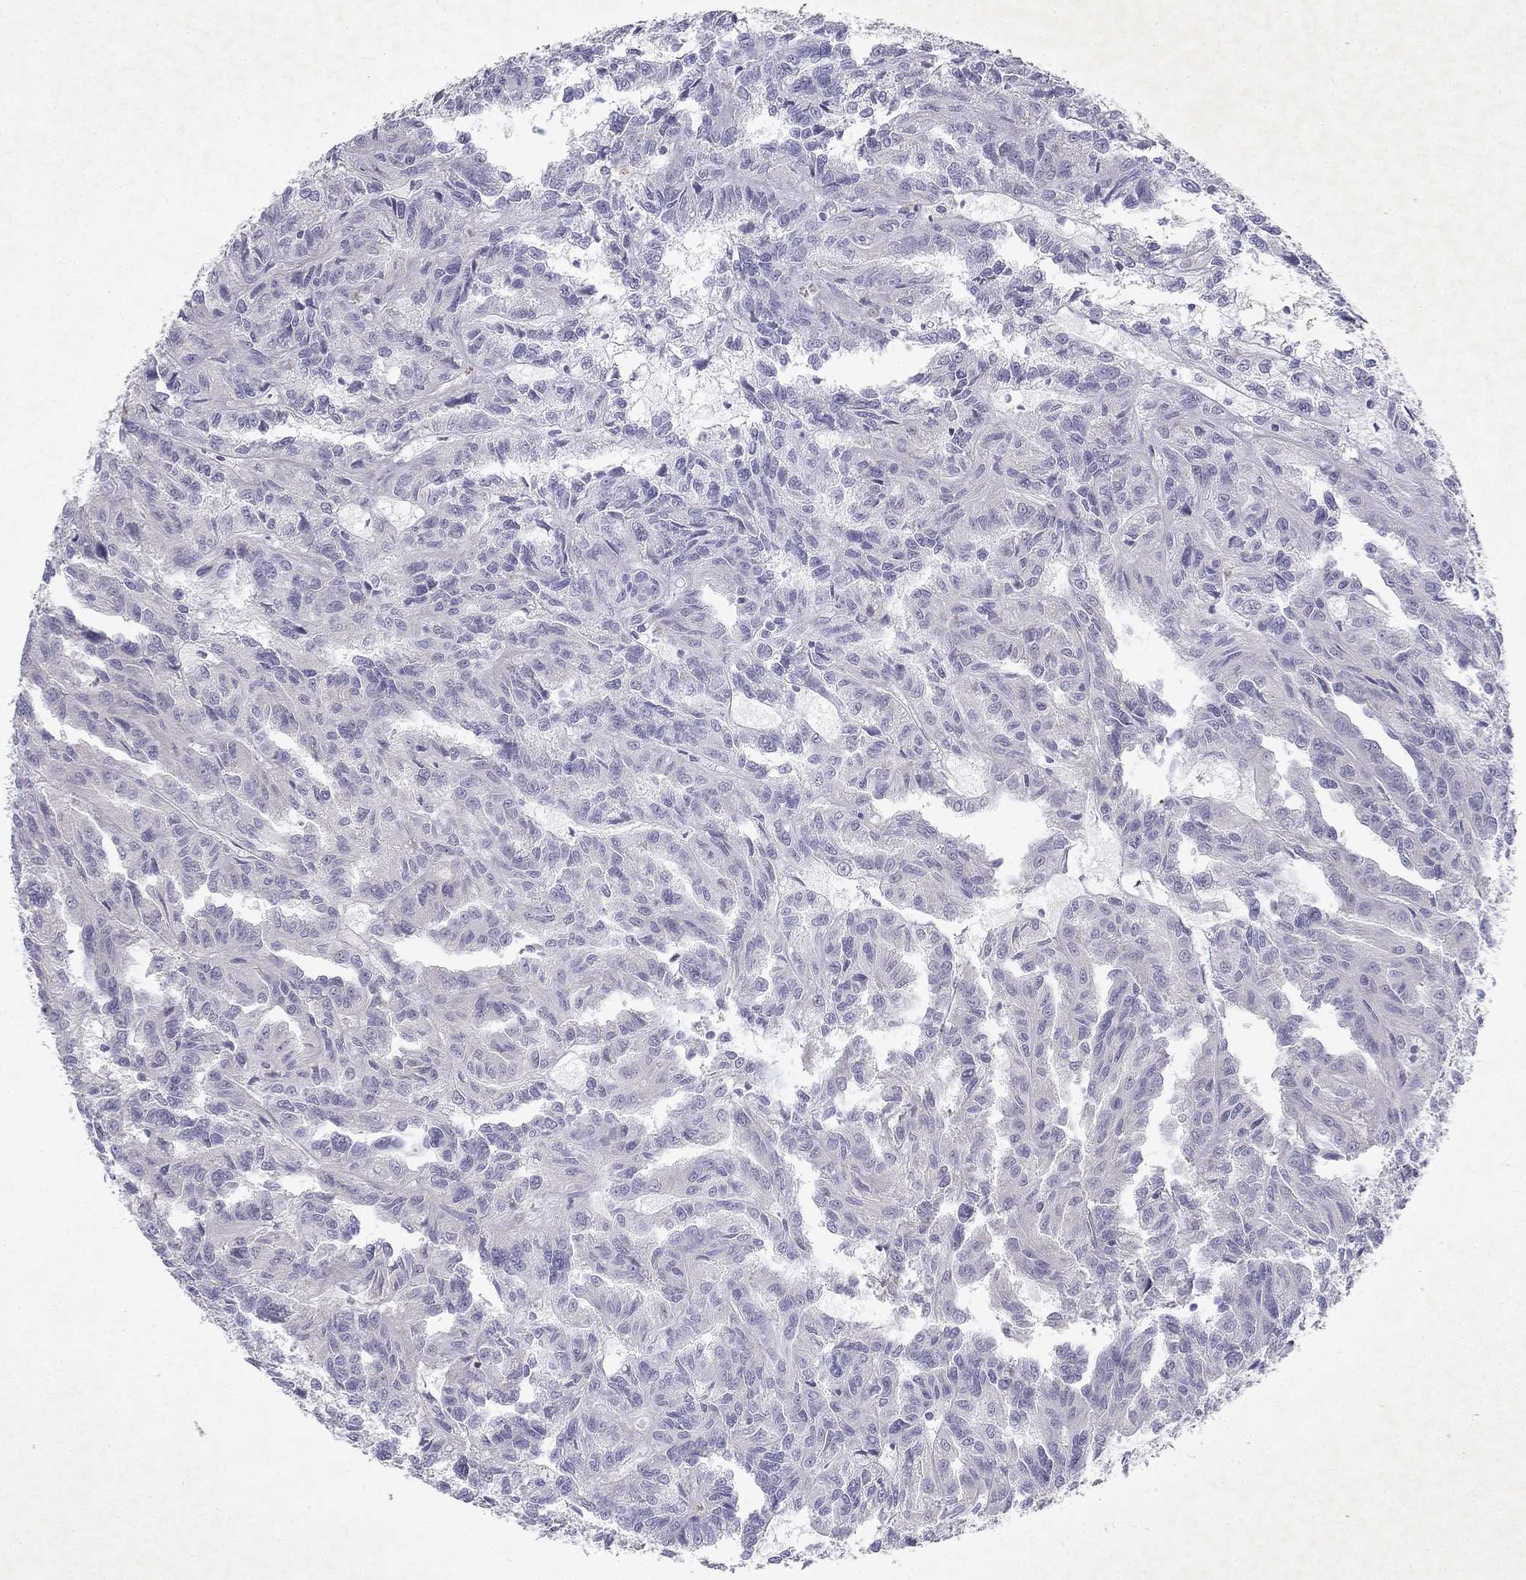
{"staining": {"intensity": "negative", "quantity": "none", "location": "none"}, "tissue": "renal cancer", "cell_type": "Tumor cells", "image_type": "cancer", "snomed": [{"axis": "morphology", "description": "Adenocarcinoma, NOS"}, {"axis": "topography", "description": "Kidney"}], "caption": "Immunohistochemical staining of human renal adenocarcinoma exhibits no significant staining in tumor cells. Nuclei are stained in blue.", "gene": "SLC6A4", "patient": {"sex": "male", "age": 79}}